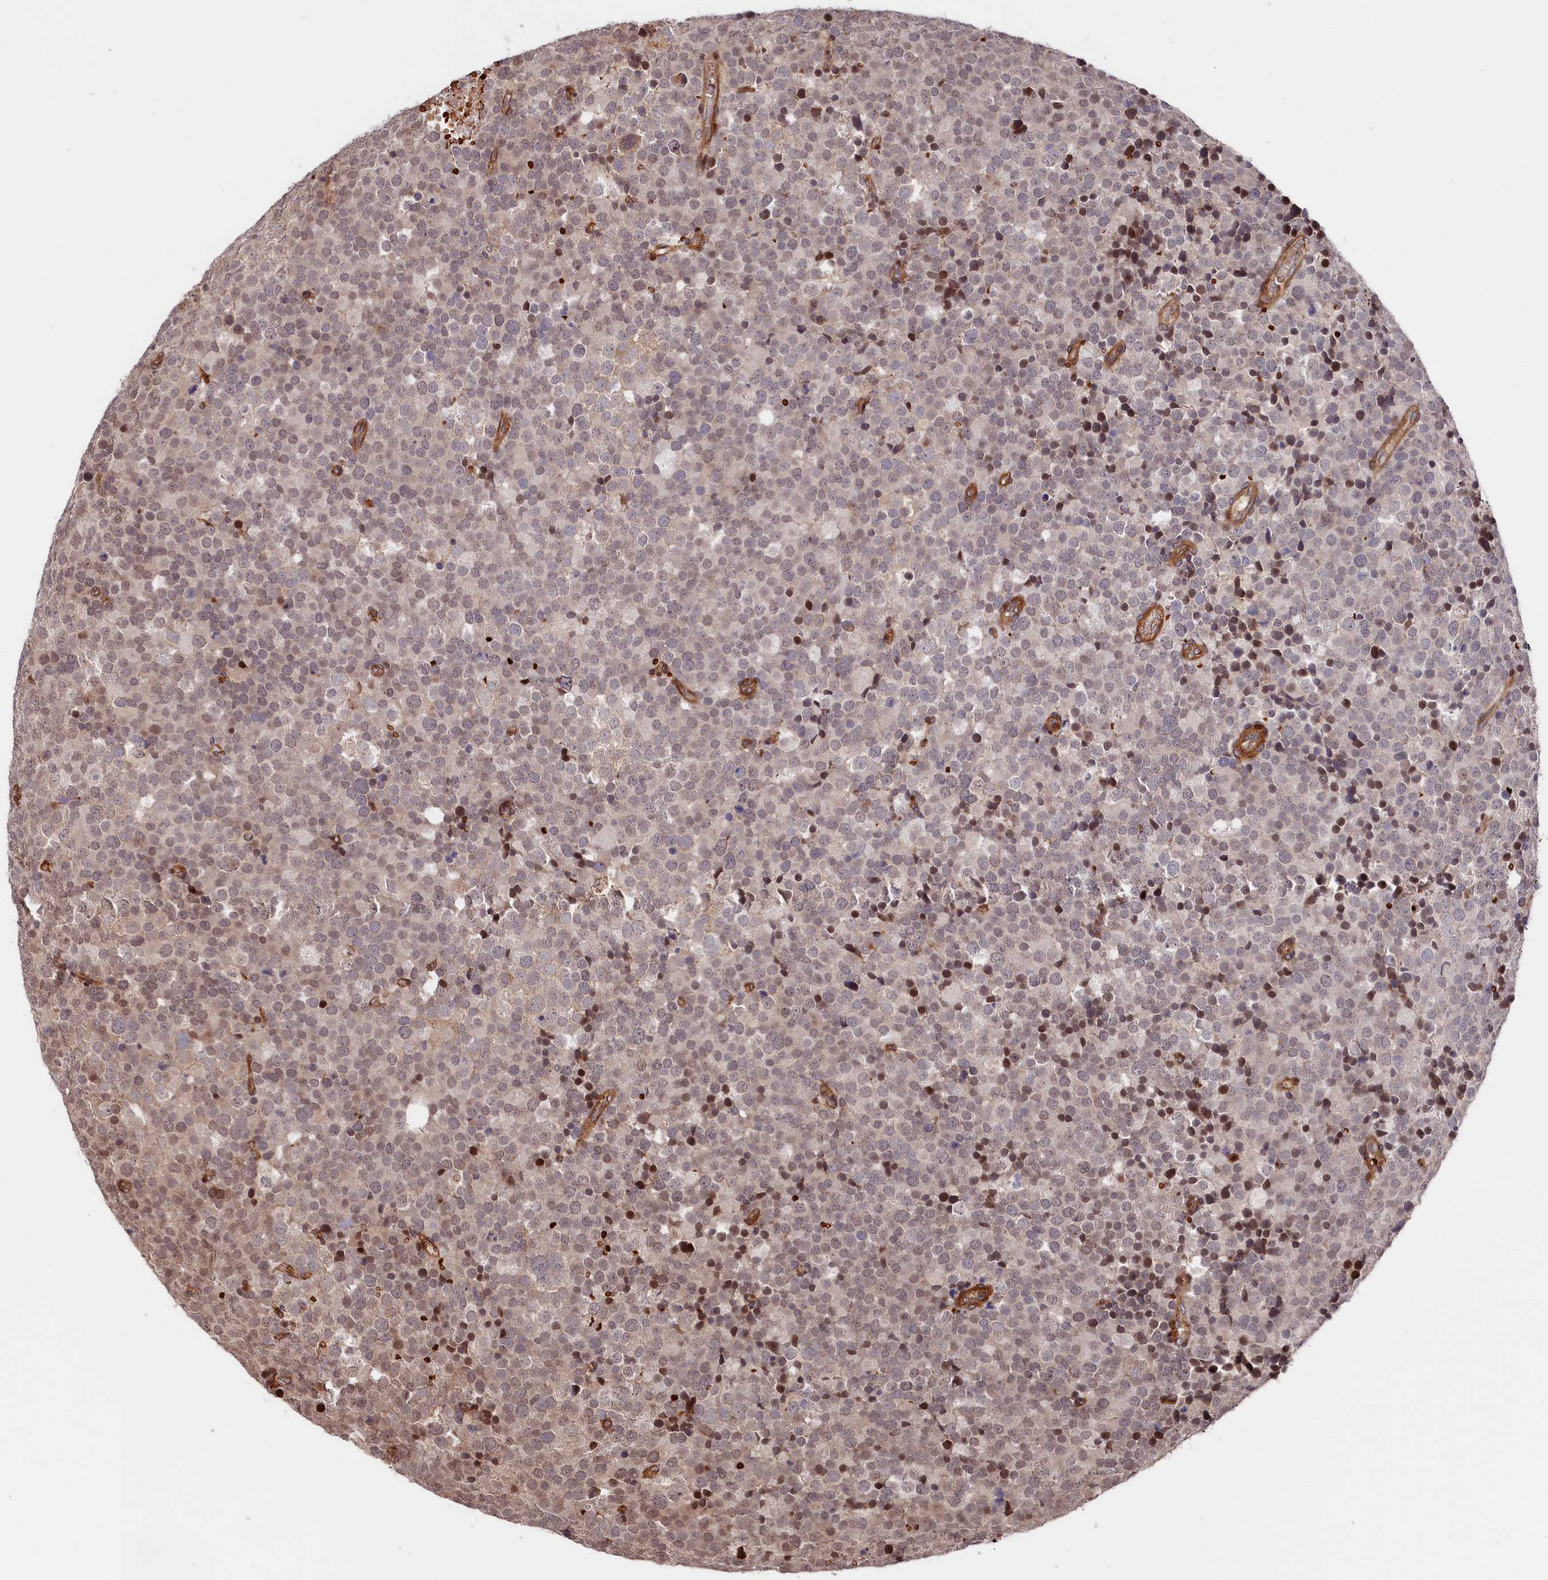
{"staining": {"intensity": "weak", "quantity": "25%-75%", "location": "cytoplasmic/membranous,nuclear"}, "tissue": "testis cancer", "cell_type": "Tumor cells", "image_type": "cancer", "snomed": [{"axis": "morphology", "description": "Seminoma, NOS"}, {"axis": "topography", "description": "Testis"}], "caption": "This photomicrograph displays immunohistochemistry (IHC) staining of human testis cancer, with low weak cytoplasmic/membranous and nuclear expression in about 25%-75% of tumor cells.", "gene": "TNKS1BP1", "patient": {"sex": "male", "age": 71}}